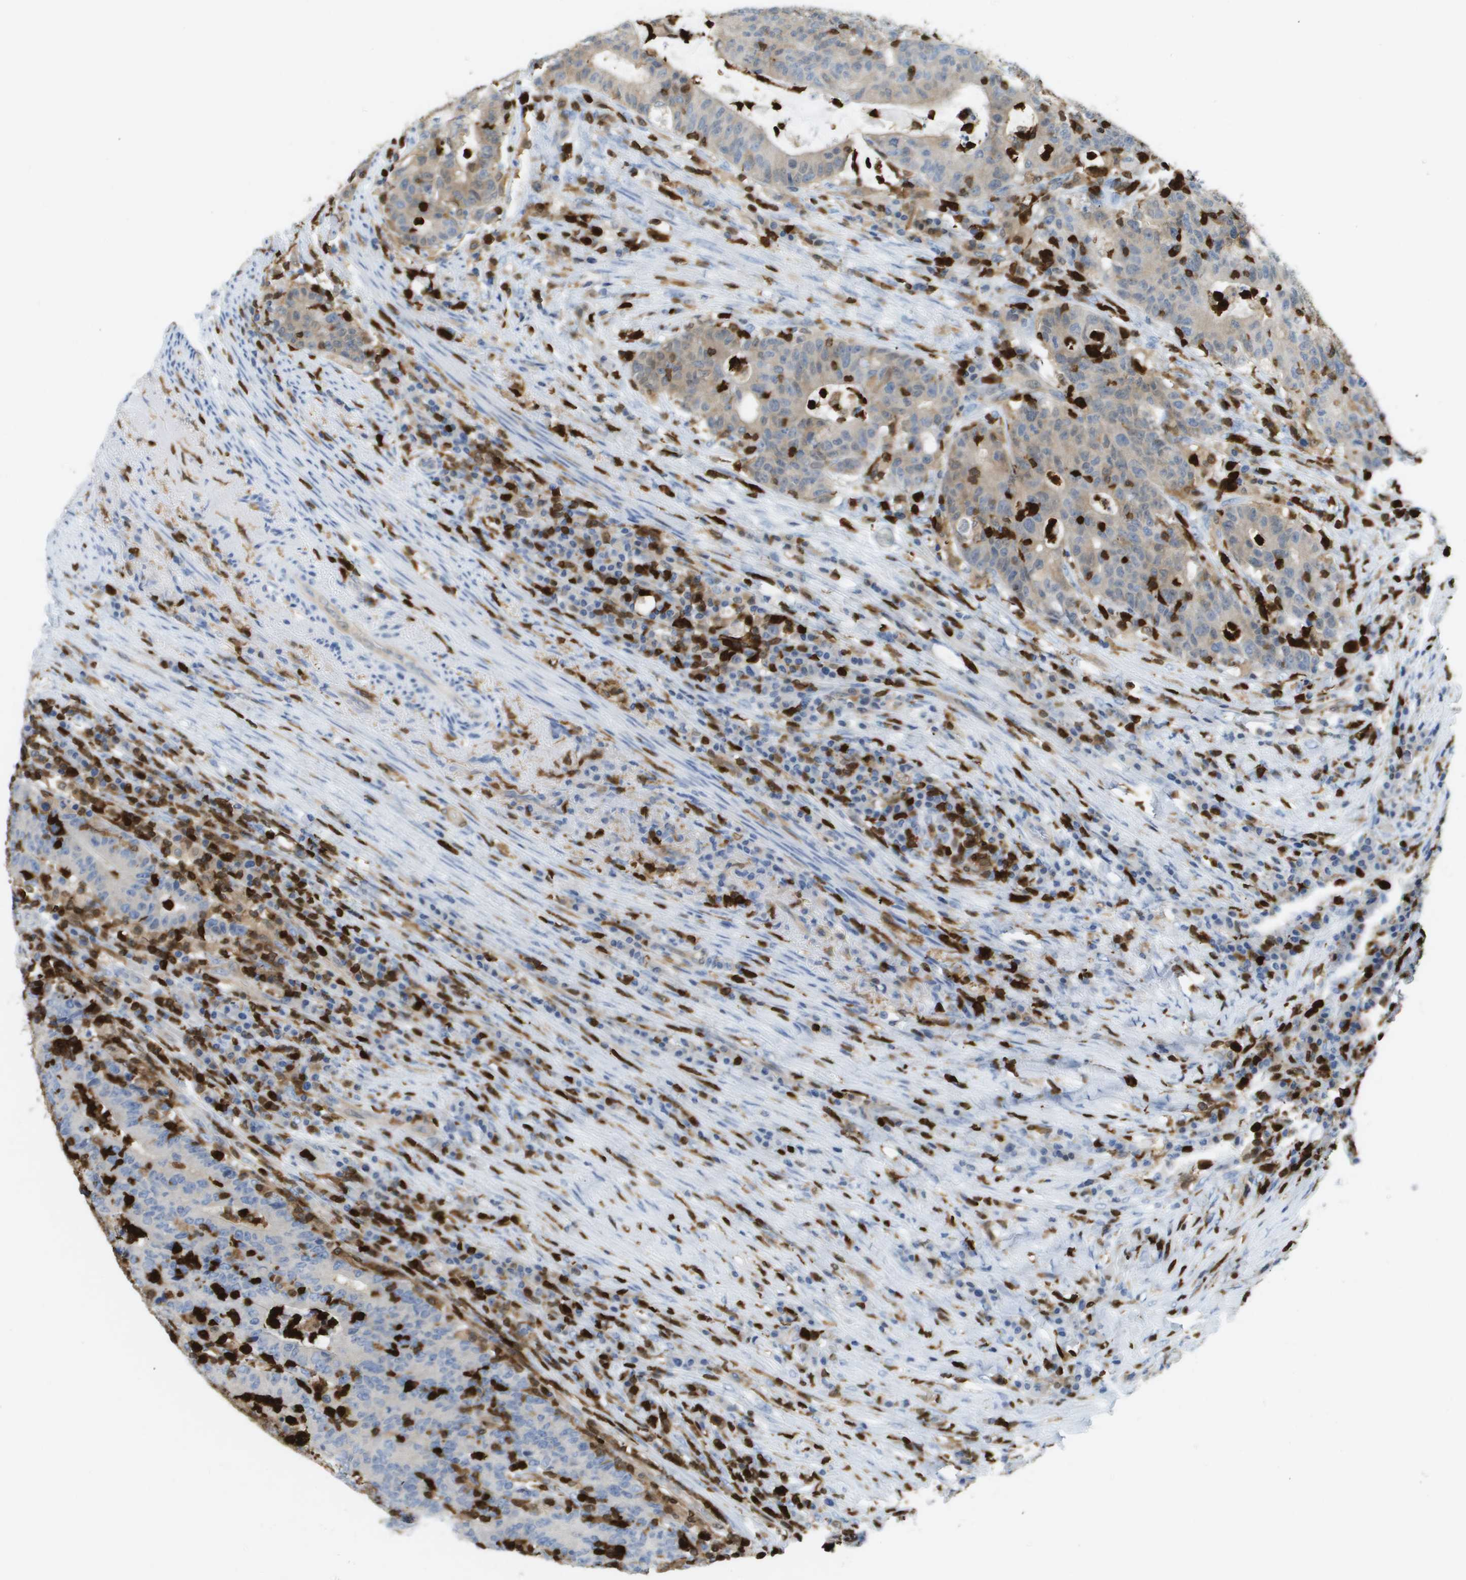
{"staining": {"intensity": "weak", "quantity": "<25%", "location": "cytoplasmic/membranous"}, "tissue": "colorectal cancer", "cell_type": "Tumor cells", "image_type": "cancer", "snomed": [{"axis": "morphology", "description": "Normal tissue, NOS"}, {"axis": "morphology", "description": "Adenocarcinoma, NOS"}, {"axis": "topography", "description": "Colon"}], "caption": "IHC of human colorectal cancer (adenocarcinoma) demonstrates no positivity in tumor cells.", "gene": "DOCK5", "patient": {"sex": "female", "age": 75}}